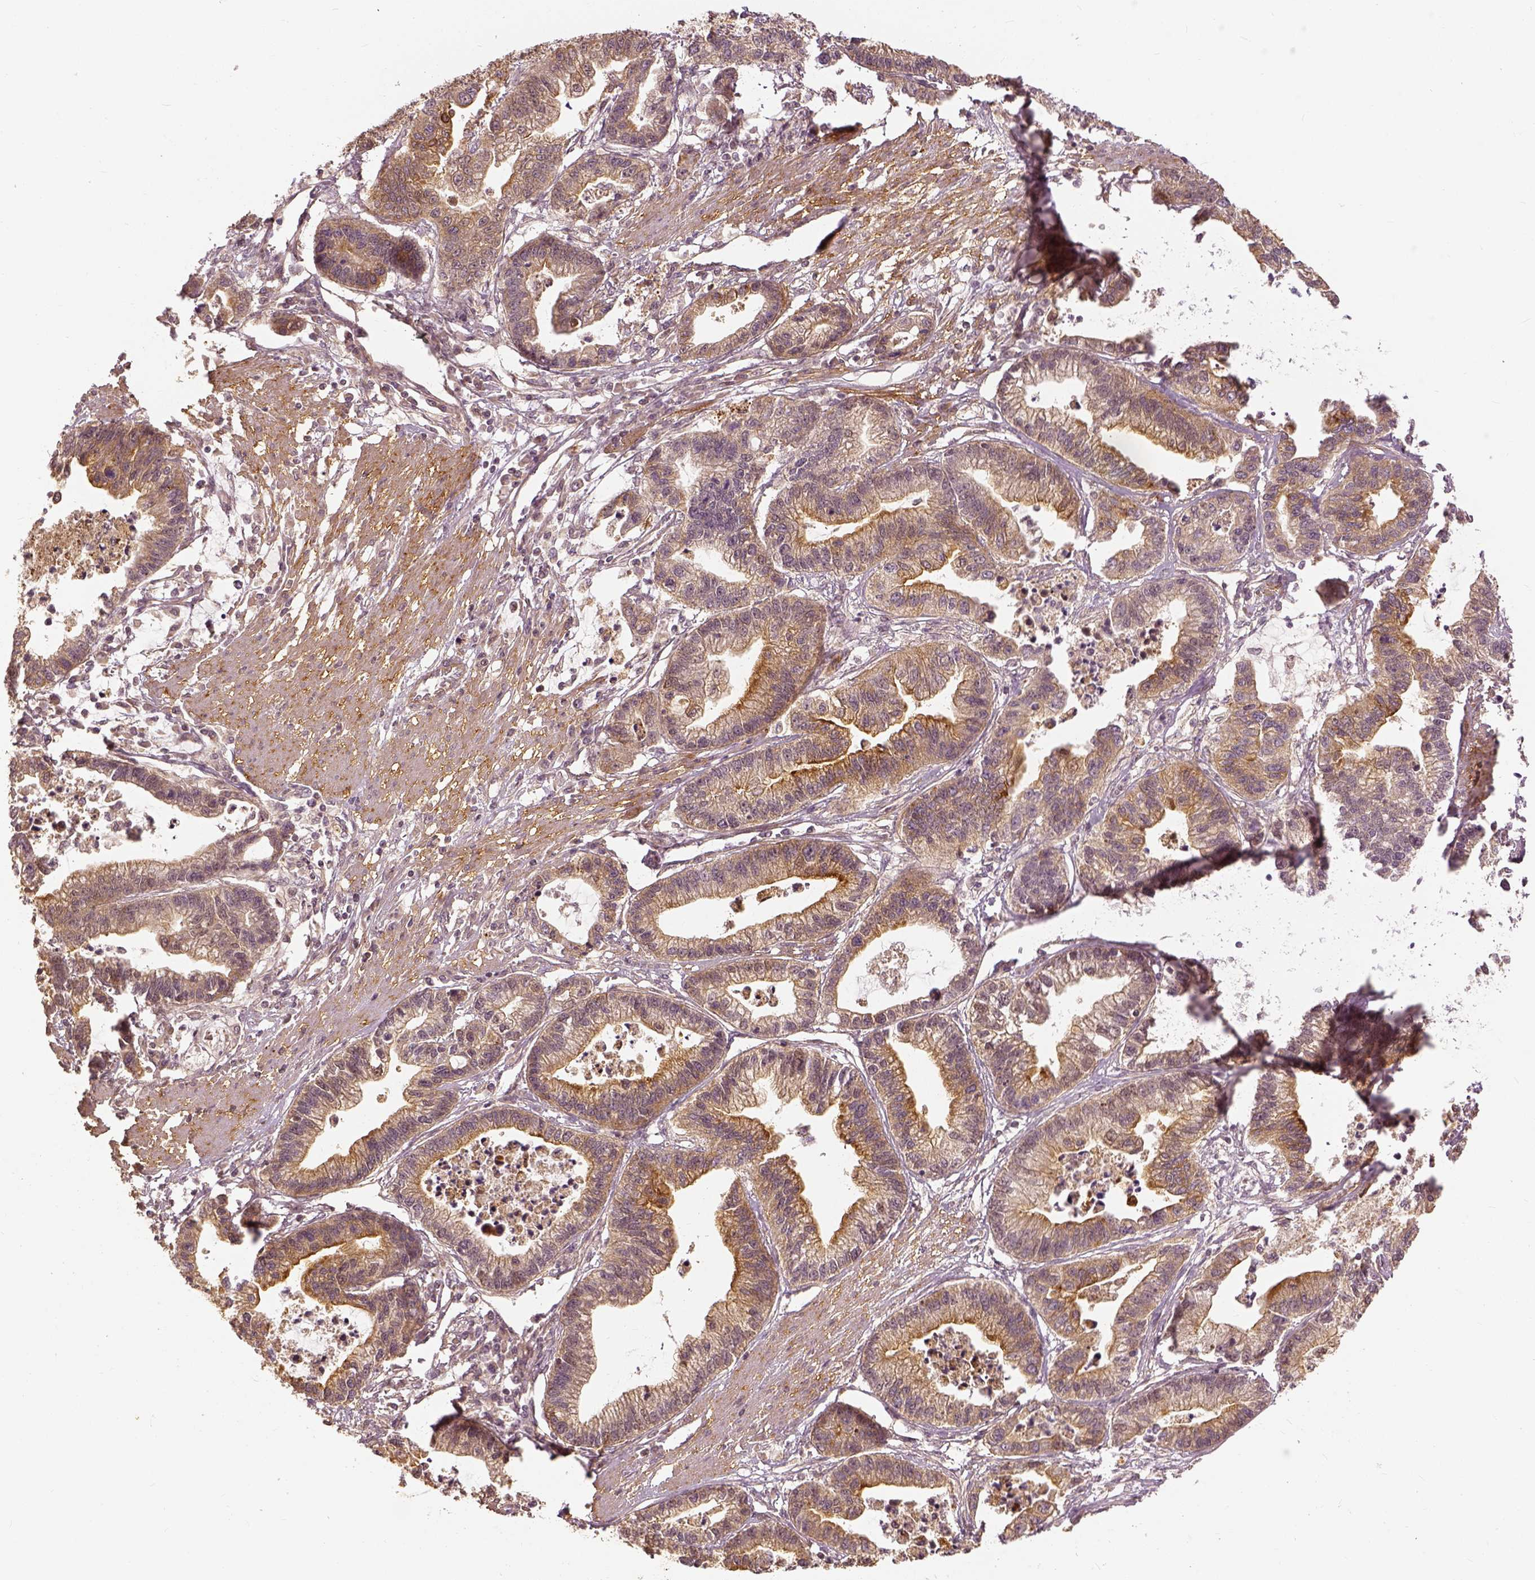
{"staining": {"intensity": "moderate", "quantity": "25%-75%", "location": "cytoplasmic/membranous"}, "tissue": "stomach cancer", "cell_type": "Tumor cells", "image_type": "cancer", "snomed": [{"axis": "morphology", "description": "Adenocarcinoma, NOS"}, {"axis": "topography", "description": "Stomach"}], "caption": "Adenocarcinoma (stomach) was stained to show a protein in brown. There is medium levels of moderate cytoplasmic/membranous positivity in about 25%-75% of tumor cells. Nuclei are stained in blue.", "gene": "VEGFA", "patient": {"sex": "male", "age": 83}}